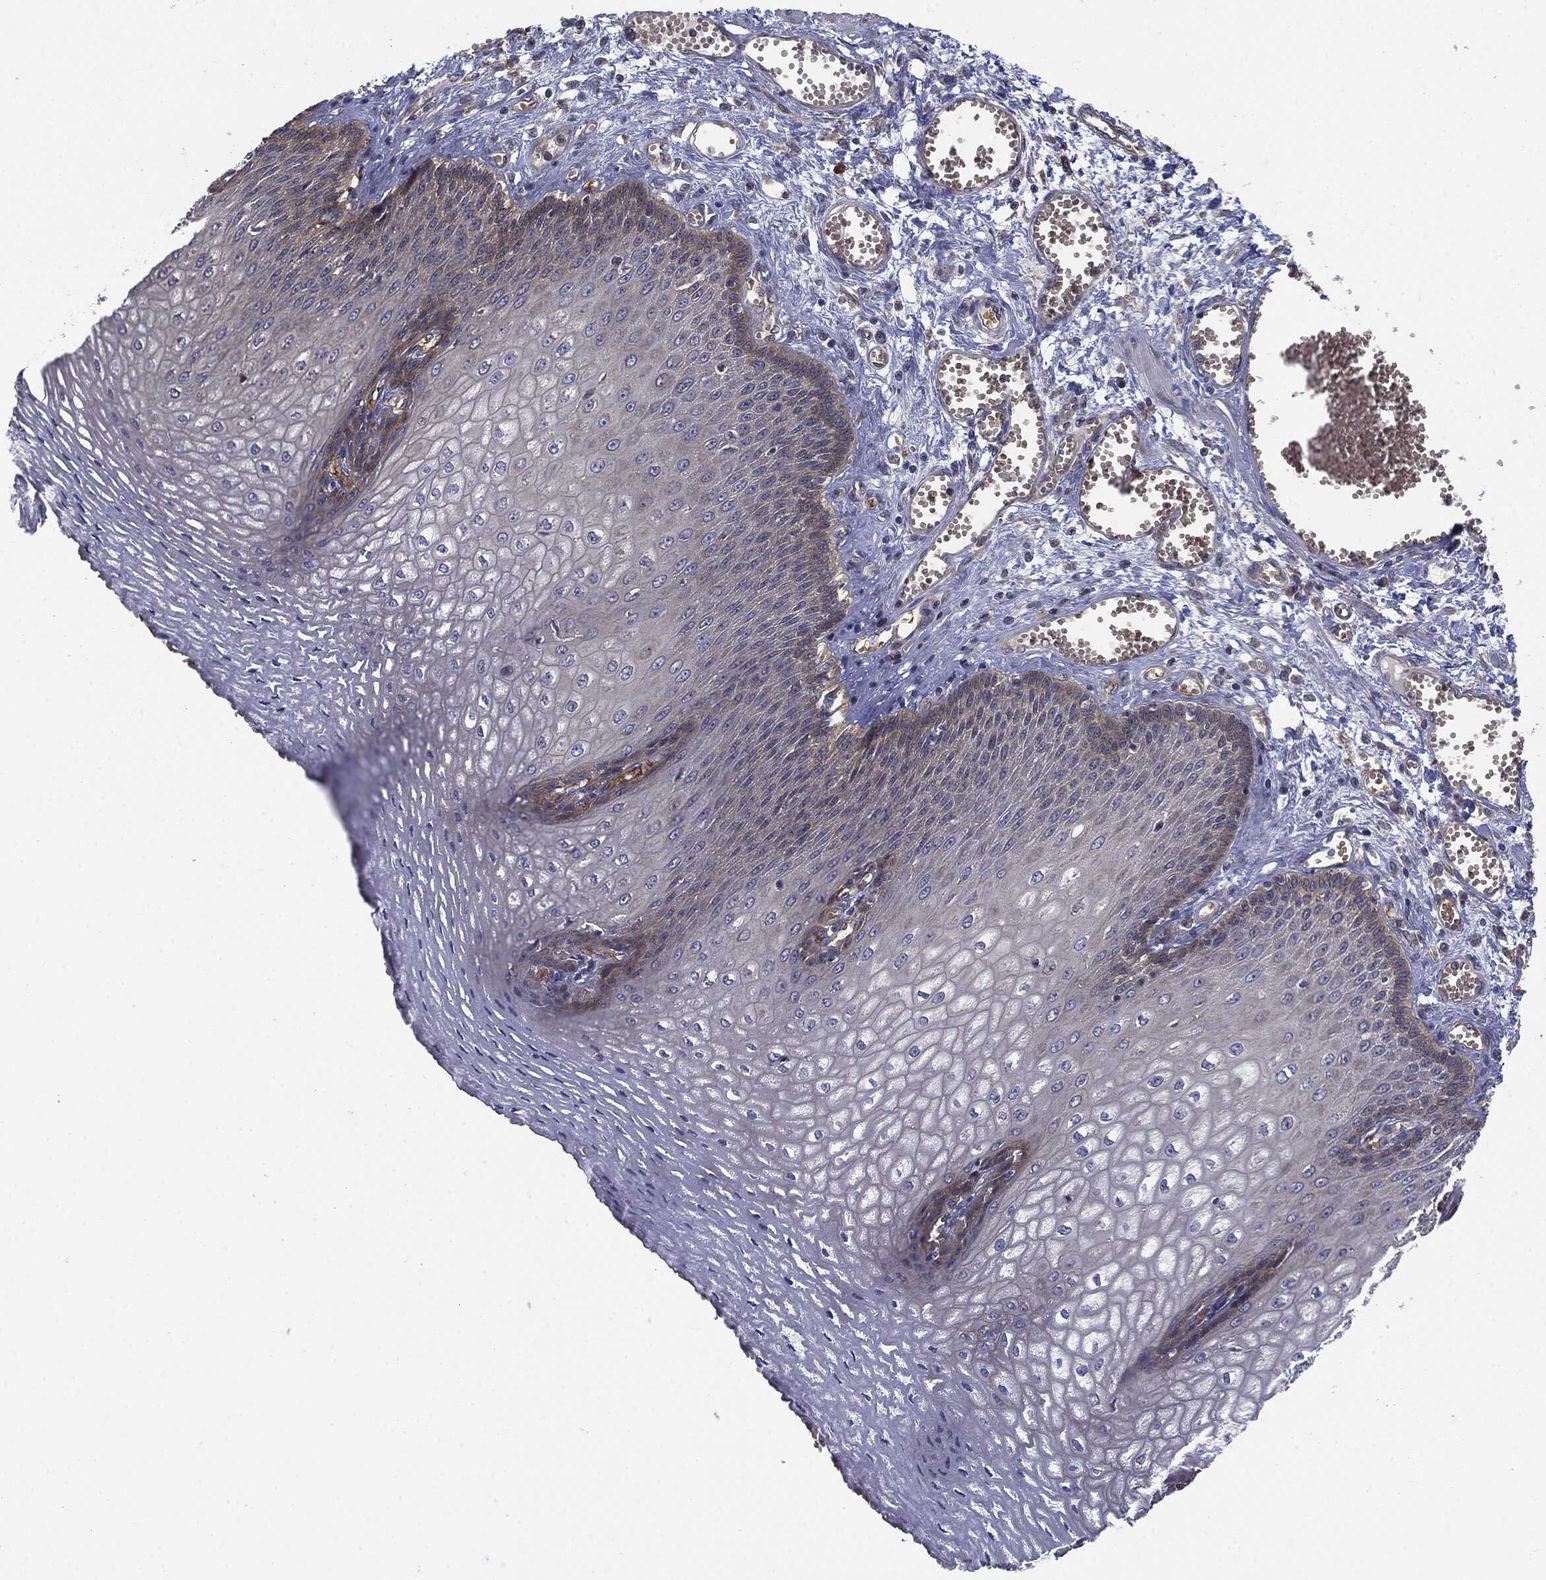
{"staining": {"intensity": "strong", "quantity": "<25%", "location": "cytoplasmic/membranous"}, "tissue": "esophagus", "cell_type": "Squamous epithelial cells", "image_type": "normal", "snomed": [{"axis": "morphology", "description": "Normal tissue, NOS"}, {"axis": "topography", "description": "Esophagus"}], "caption": "A medium amount of strong cytoplasmic/membranous positivity is present in approximately <25% of squamous epithelial cells in unremarkable esophagus.", "gene": "EIF2AK2", "patient": {"sex": "male", "age": 58}}